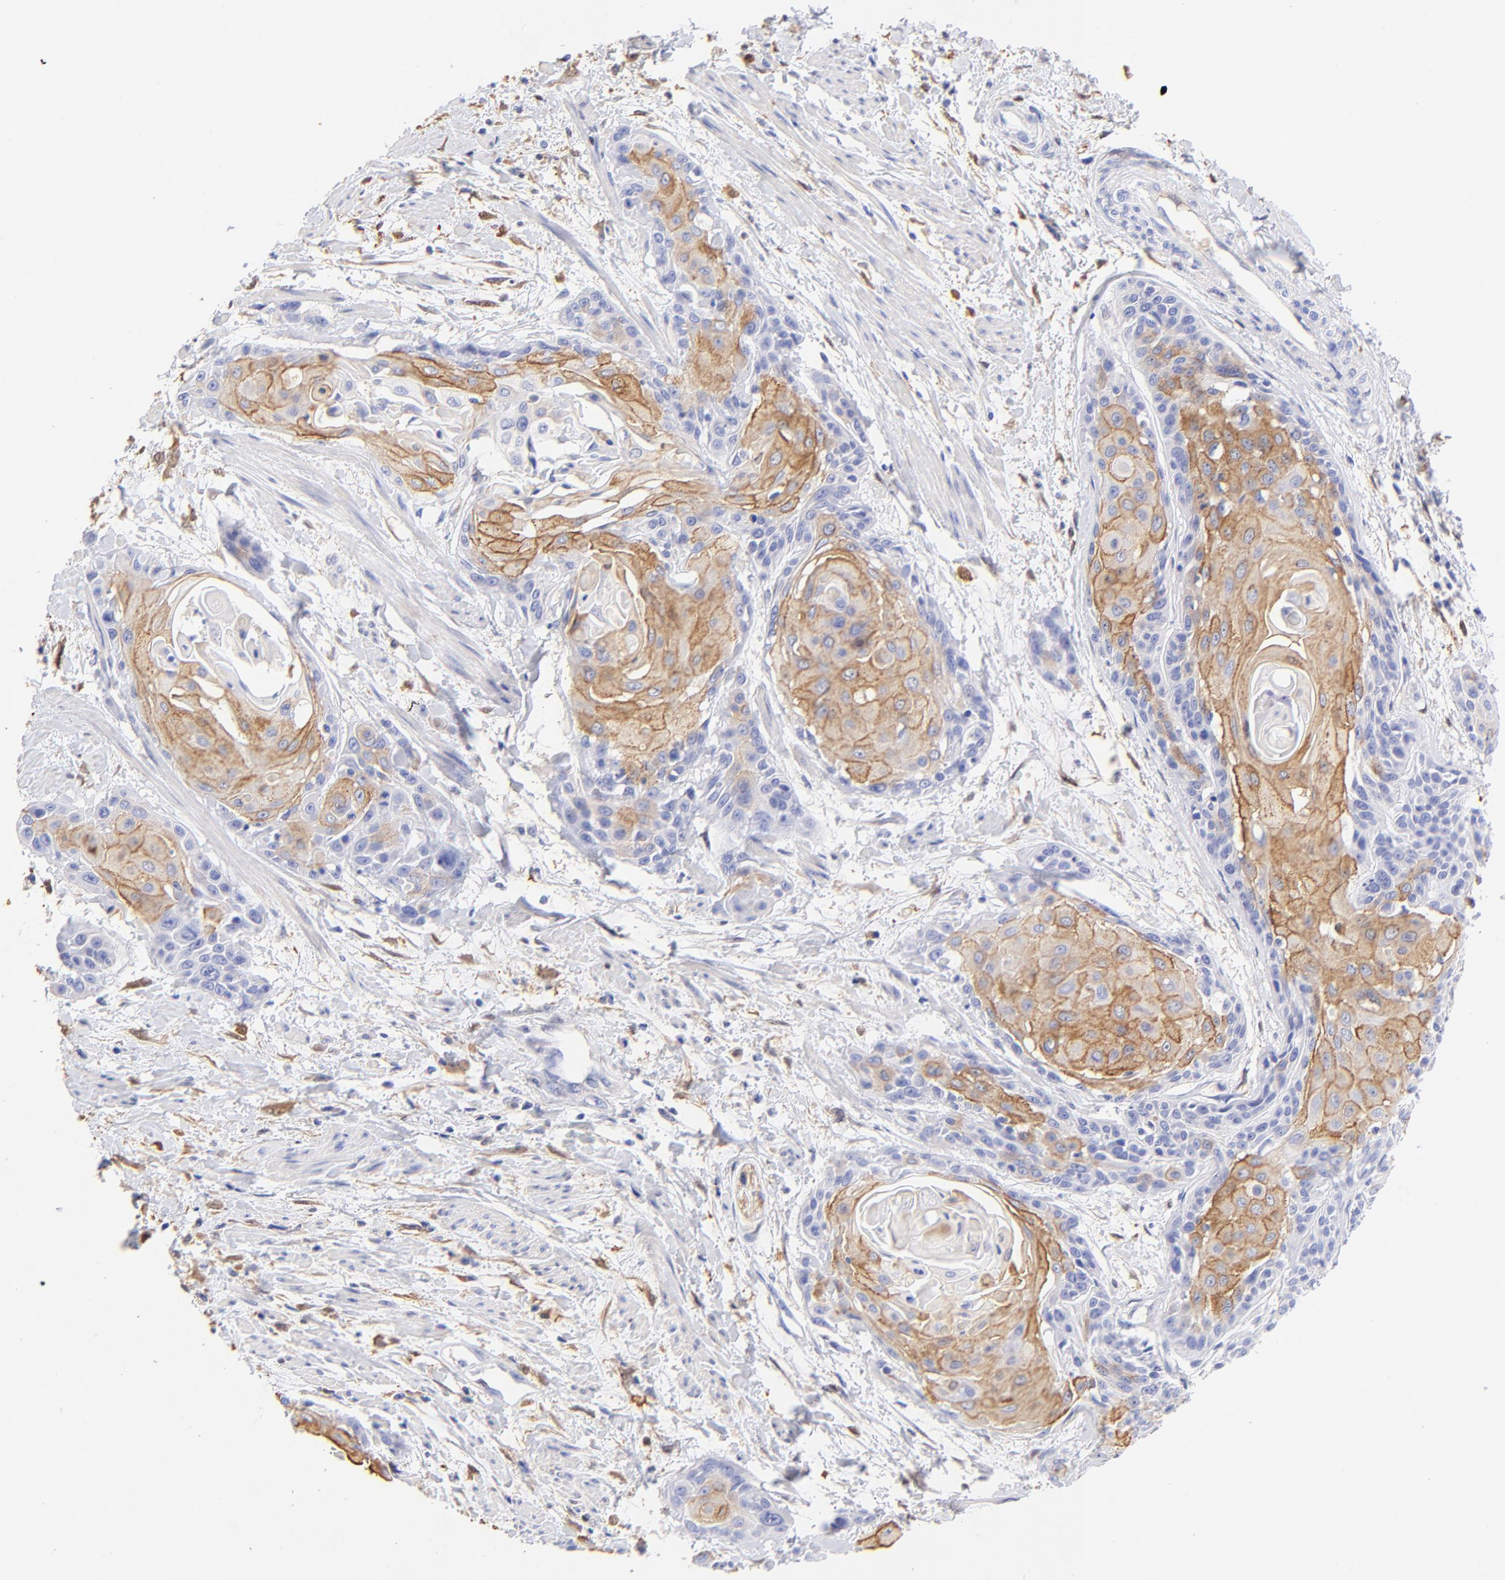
{"staining": {"intensity": "moderate", "quantity": "<25%", "location": "cytoplasmic/membranous"}, "tissue": "cervical cancer", "cell_type": "Tumor cells", "image_type": "cancer", "snomed": [{"axis": "morphology", "description": "Squamous cell carcinoma, NOS"}, {"axis": "topography", "description": "Cervix"}], "caption": "Brown immunohistochemical staining in human cervical cancer (squamous cell carcinoma) demonstrates moderate cytoplasmic/membranous positivity in approximately <25% of tumor cells. (DAB (3,3'-diaminobenzidine) IHC, brown staining for protein, blue staining for nuclei).", "gene": "ALDH1A1", "patient": {"sex": "female", "age": 57}}